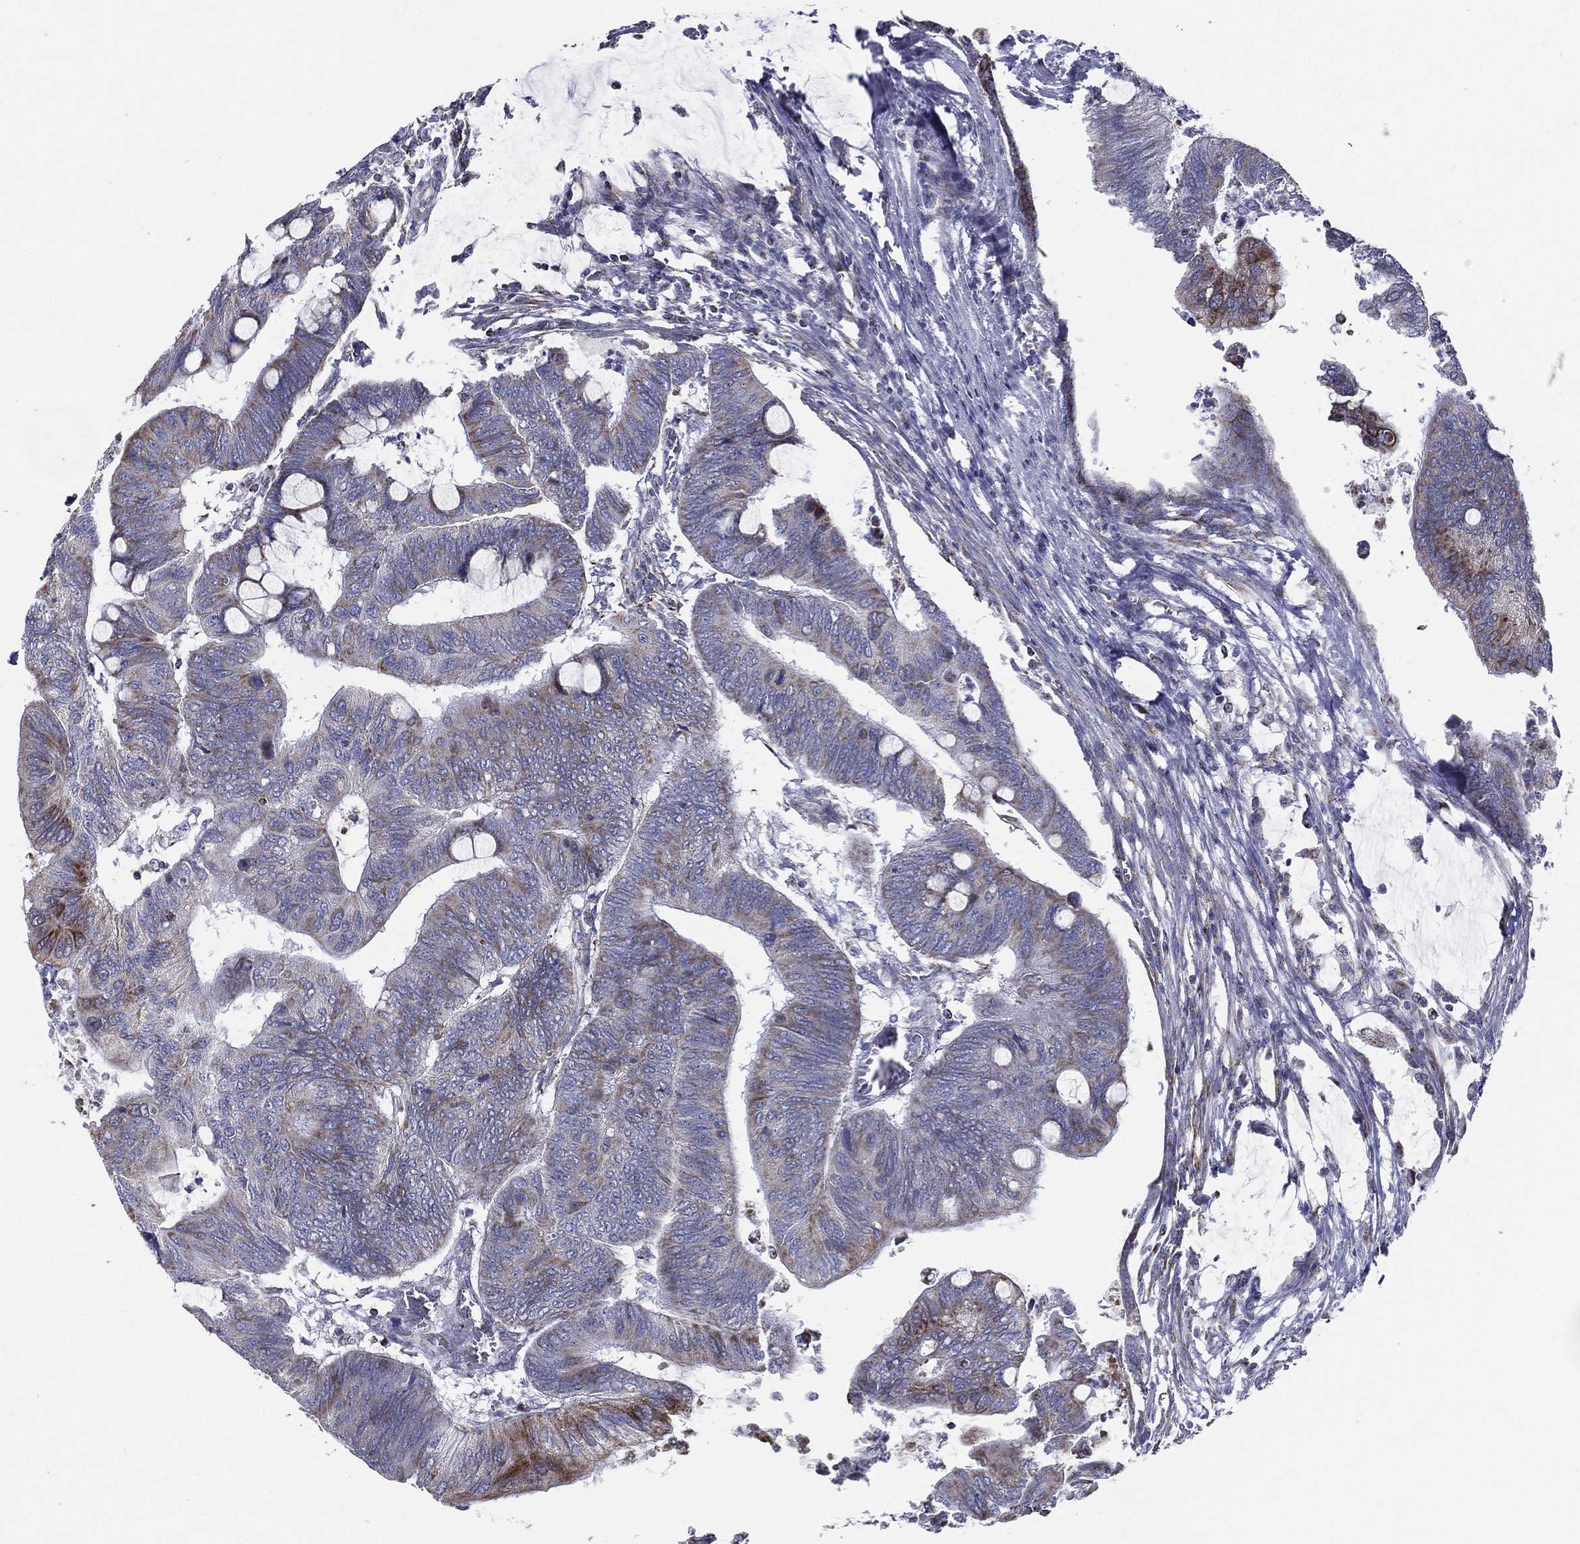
{"staining": {"intensity": "moderate", "quantity": "<25%", "location": "cytoplasmic/membranous"}, "tissue": "colorectal cancer", "cell_type": "Tumor cells", "image_type": "cancer", "snomed": [{"axis": "morphology", "description": "Normal tissue, NOS"}, {"axis": "morphology", "description": "Adenocarcinoma, NOS"}, {"axis": "topography", "description": "Rectum"}, {"axis": "topography", "description": "Peripheral nerve tissue"}], "caption": "The immunohistochemical stain labels moderate cytoplasmic/membranous expression in tumor cells of colorectal cancer (adenocarcinoma) tissue.", "gene": "SFXN1", "patient": {"sex": "male", "age": 92}}